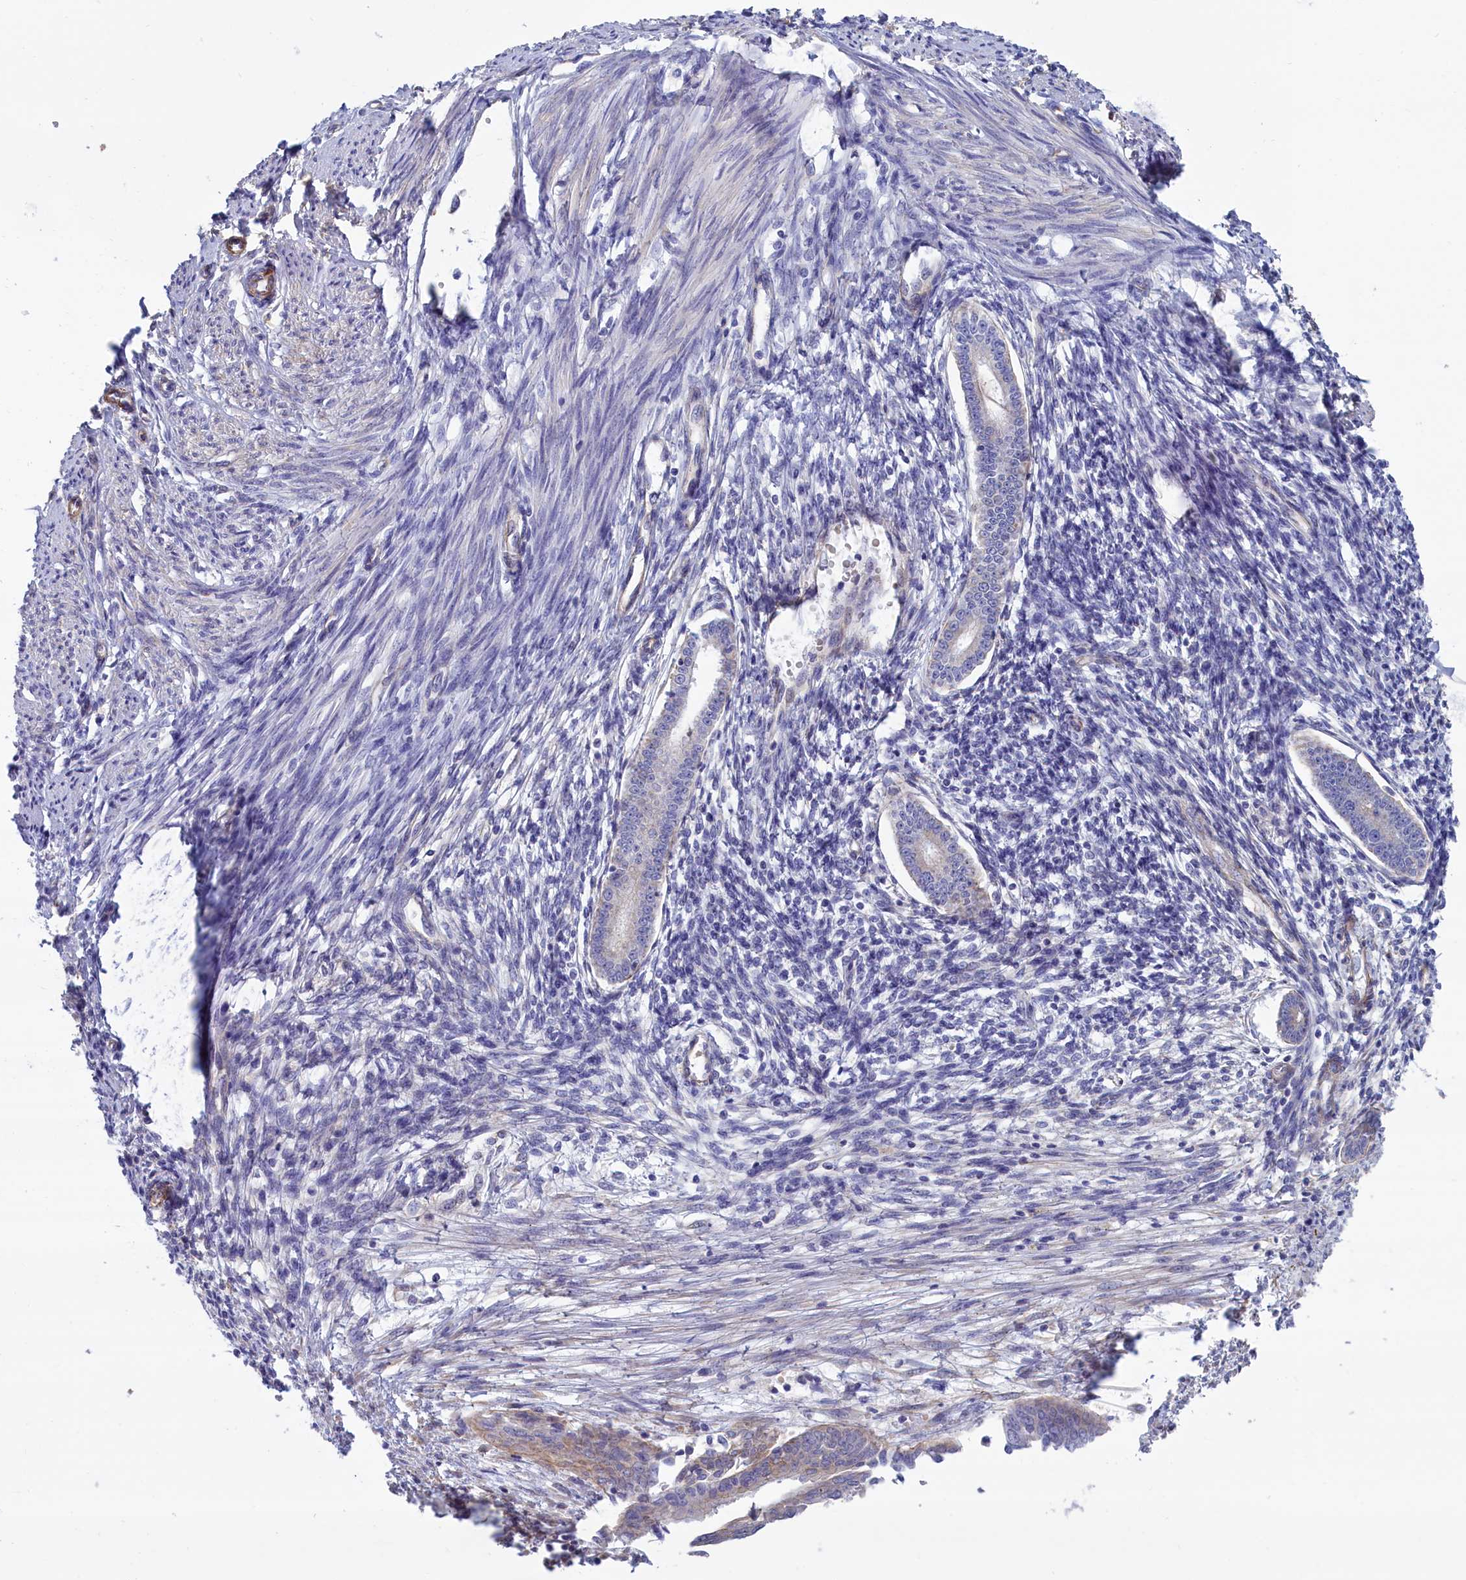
{"staining": {"intensity": "negative", "quantity": "none", "location": "none"}, "tissue": "endometrium", "cell_type": "Cells in endometrial stroma", "image_type": "normal", "snomed": [{"axis": "morphology", "description": "Normal tissue, NOS"}, {"axis": "topography", "description": "Endometrium"}], "caption": "An IHC micrograph of benign endometrium is shown. There is no staining in cells in endometrial stroma of endometrium.", "gene": "ABCC12", "patient": {"sex": "female", "age": 56}}